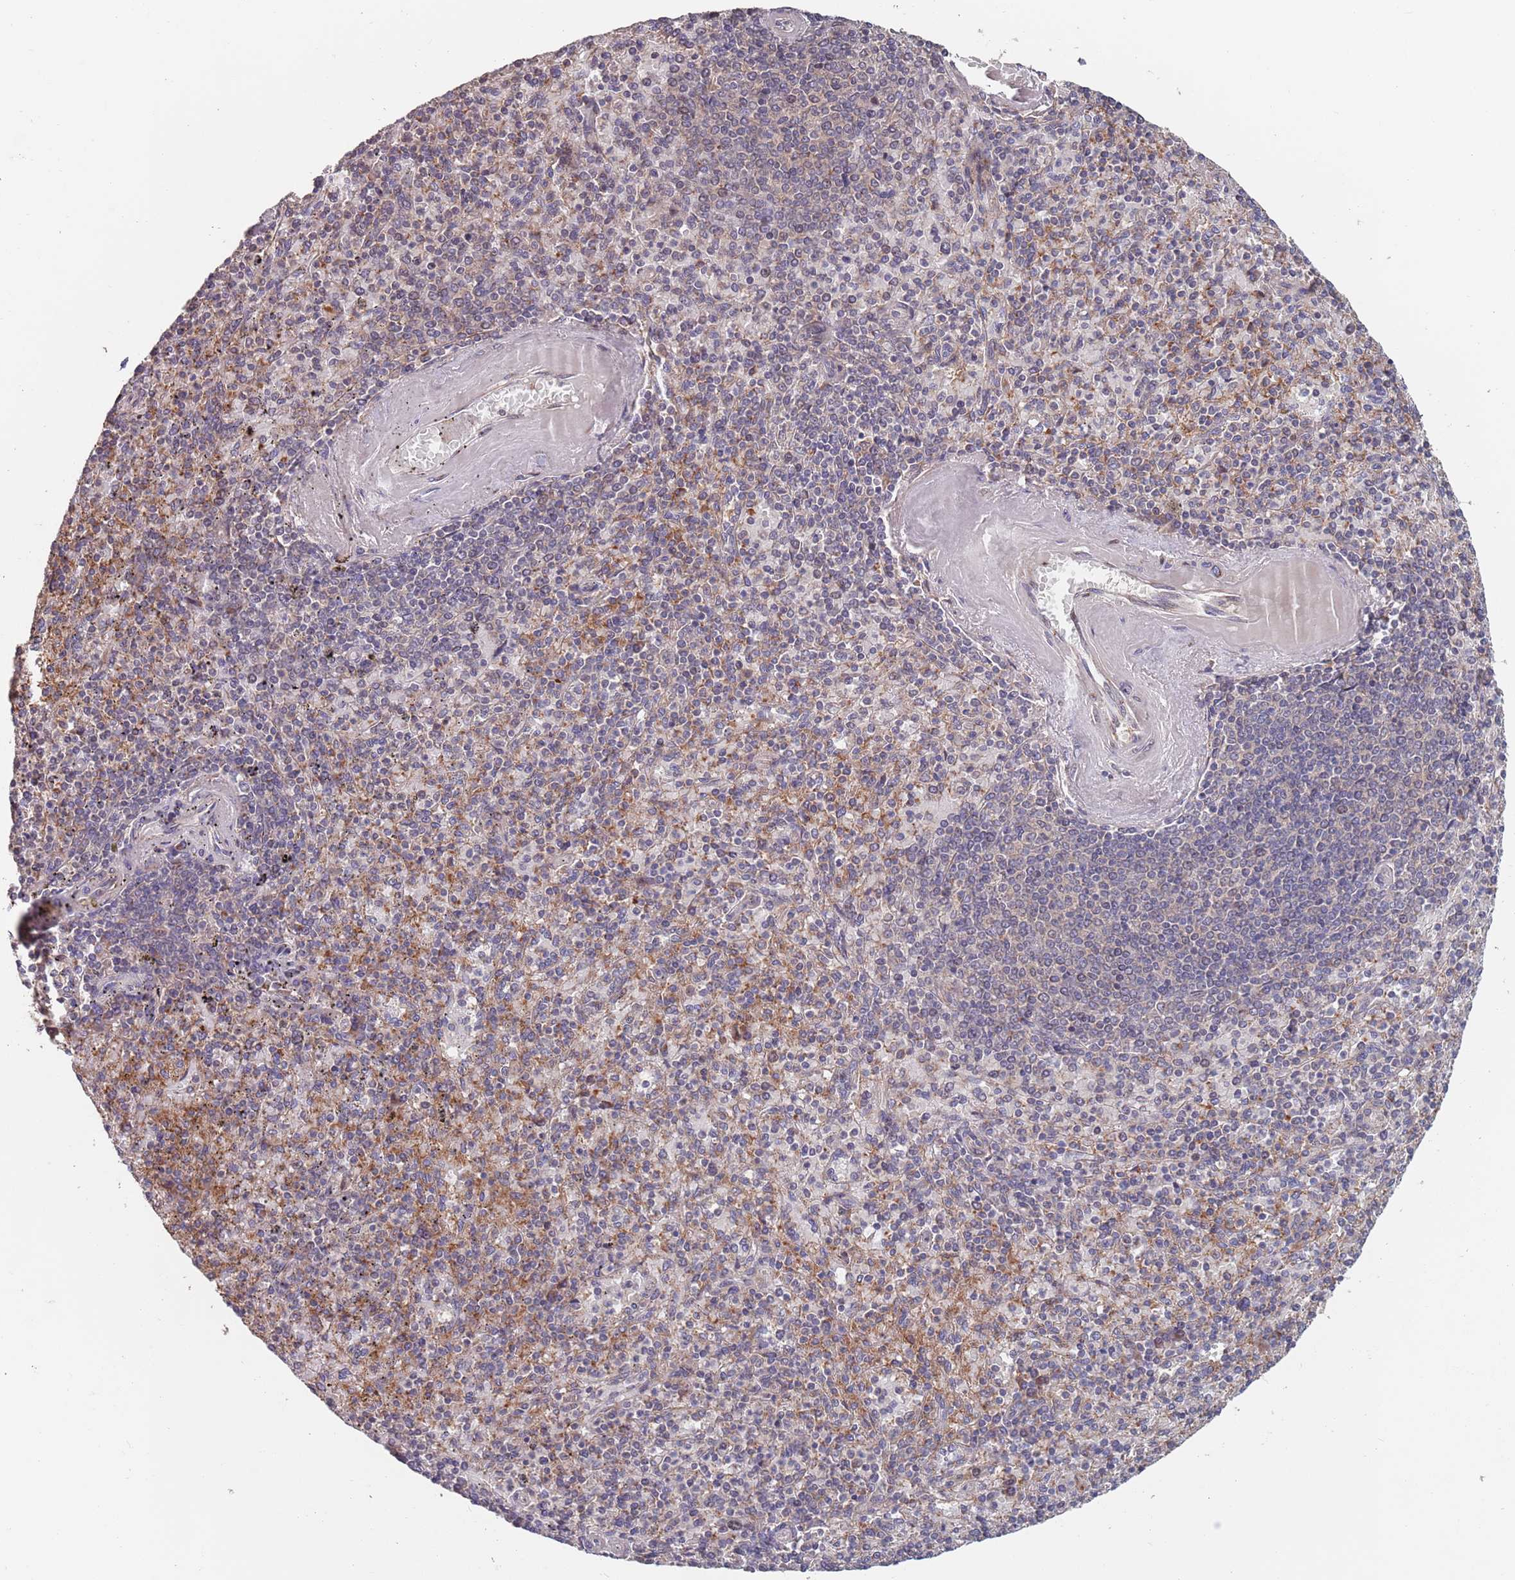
{"staining": {"intensity": "moderate", "quantity": "<25%", "location": "cytoplasmic/membranous"}, "tissue": "spleen", "cell_type": "Cells in red pulp", "image_type": "normal", "snomed": [{"axis": "morphology", "description": "Normal tissue, NOS"}, {"axis": "topography", "description": "Spleen"}], "caption": "Unremarkable spleen demonstrates moderate cytoplasmic/membranous staining in about <25% of cells in red pulp Using DAB (3,3'-diaminobenzidine) (brown) and hematoxylin (blue) stains, captured at high magnification using brightfield microscopy..", "gene": "UNC45A", "patient": {"sex": "male", "age": 82}}